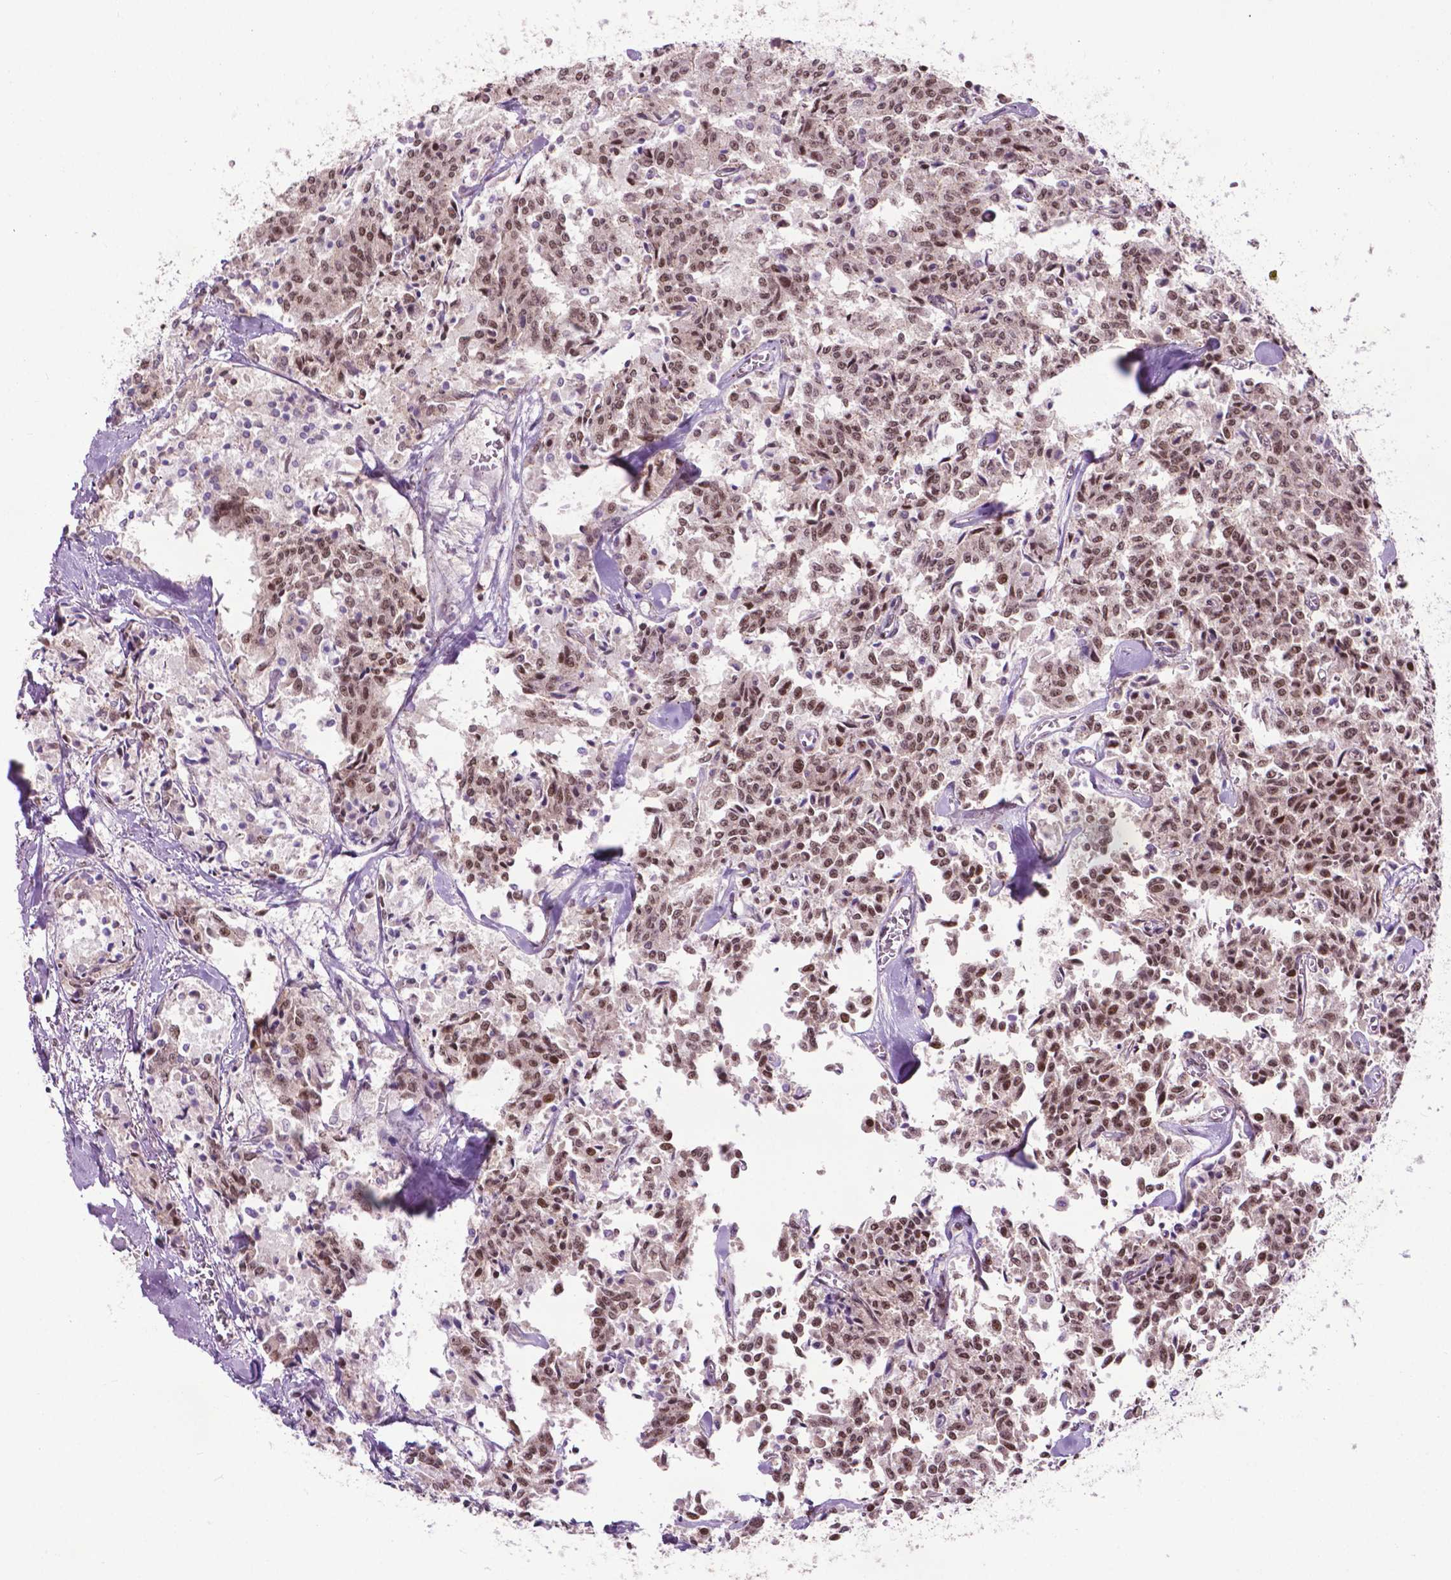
{"staining": {"intensity": "strong", "quantity": ">75%", "location": "nuclear"}, "tissue": "carcinoid", "cell_type": "Tumor cells", "image_type": "cancer", "snomed": [{"axis": "morphology", "description": "Carcinoid, malignant, NOS"}, {"axis": "topography", "description": "Lung"}], "caption": "A brown stain highlights strong nuclear staining of a protein in human malignant carcinoid tumor cells.", "gene": "EAF1", "patient": {"sex": "male", "age": 71}}